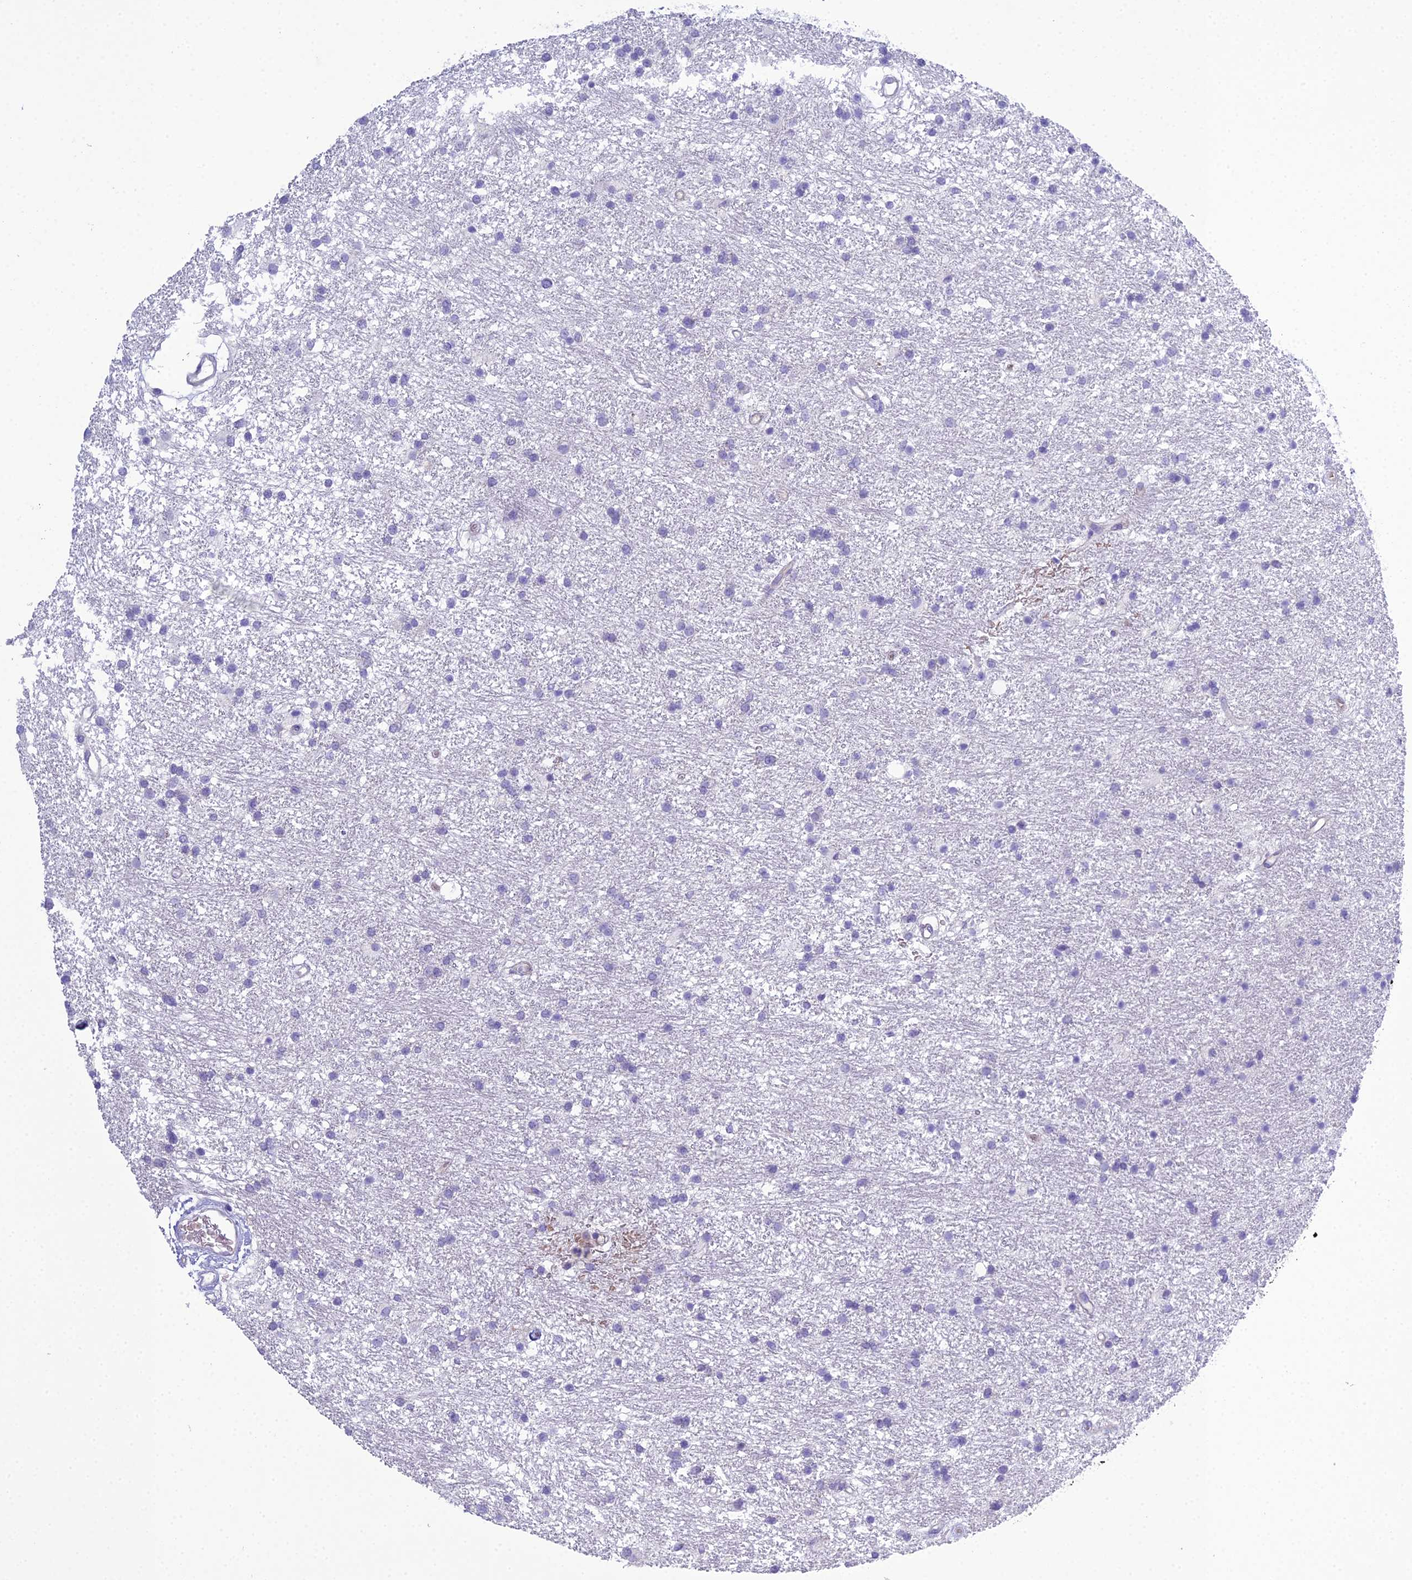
{"staining": {"intensity": "negative", "quantity": "none", "location": "none"}, "tissue": "glioma", "cell_type": "Tumor cells", "image_type": "cancer", "snomed": [{"axis": "morphology", "description": "Glioma, malignant, High grade"}, {"axis": "topography", "description": "Brain"}], "caption": "There is no significant positivity in tumor cells of high-grade glioma (malignant).", "gene": "OR1Q1", "patient": {"sex": "male", "age": 77}}